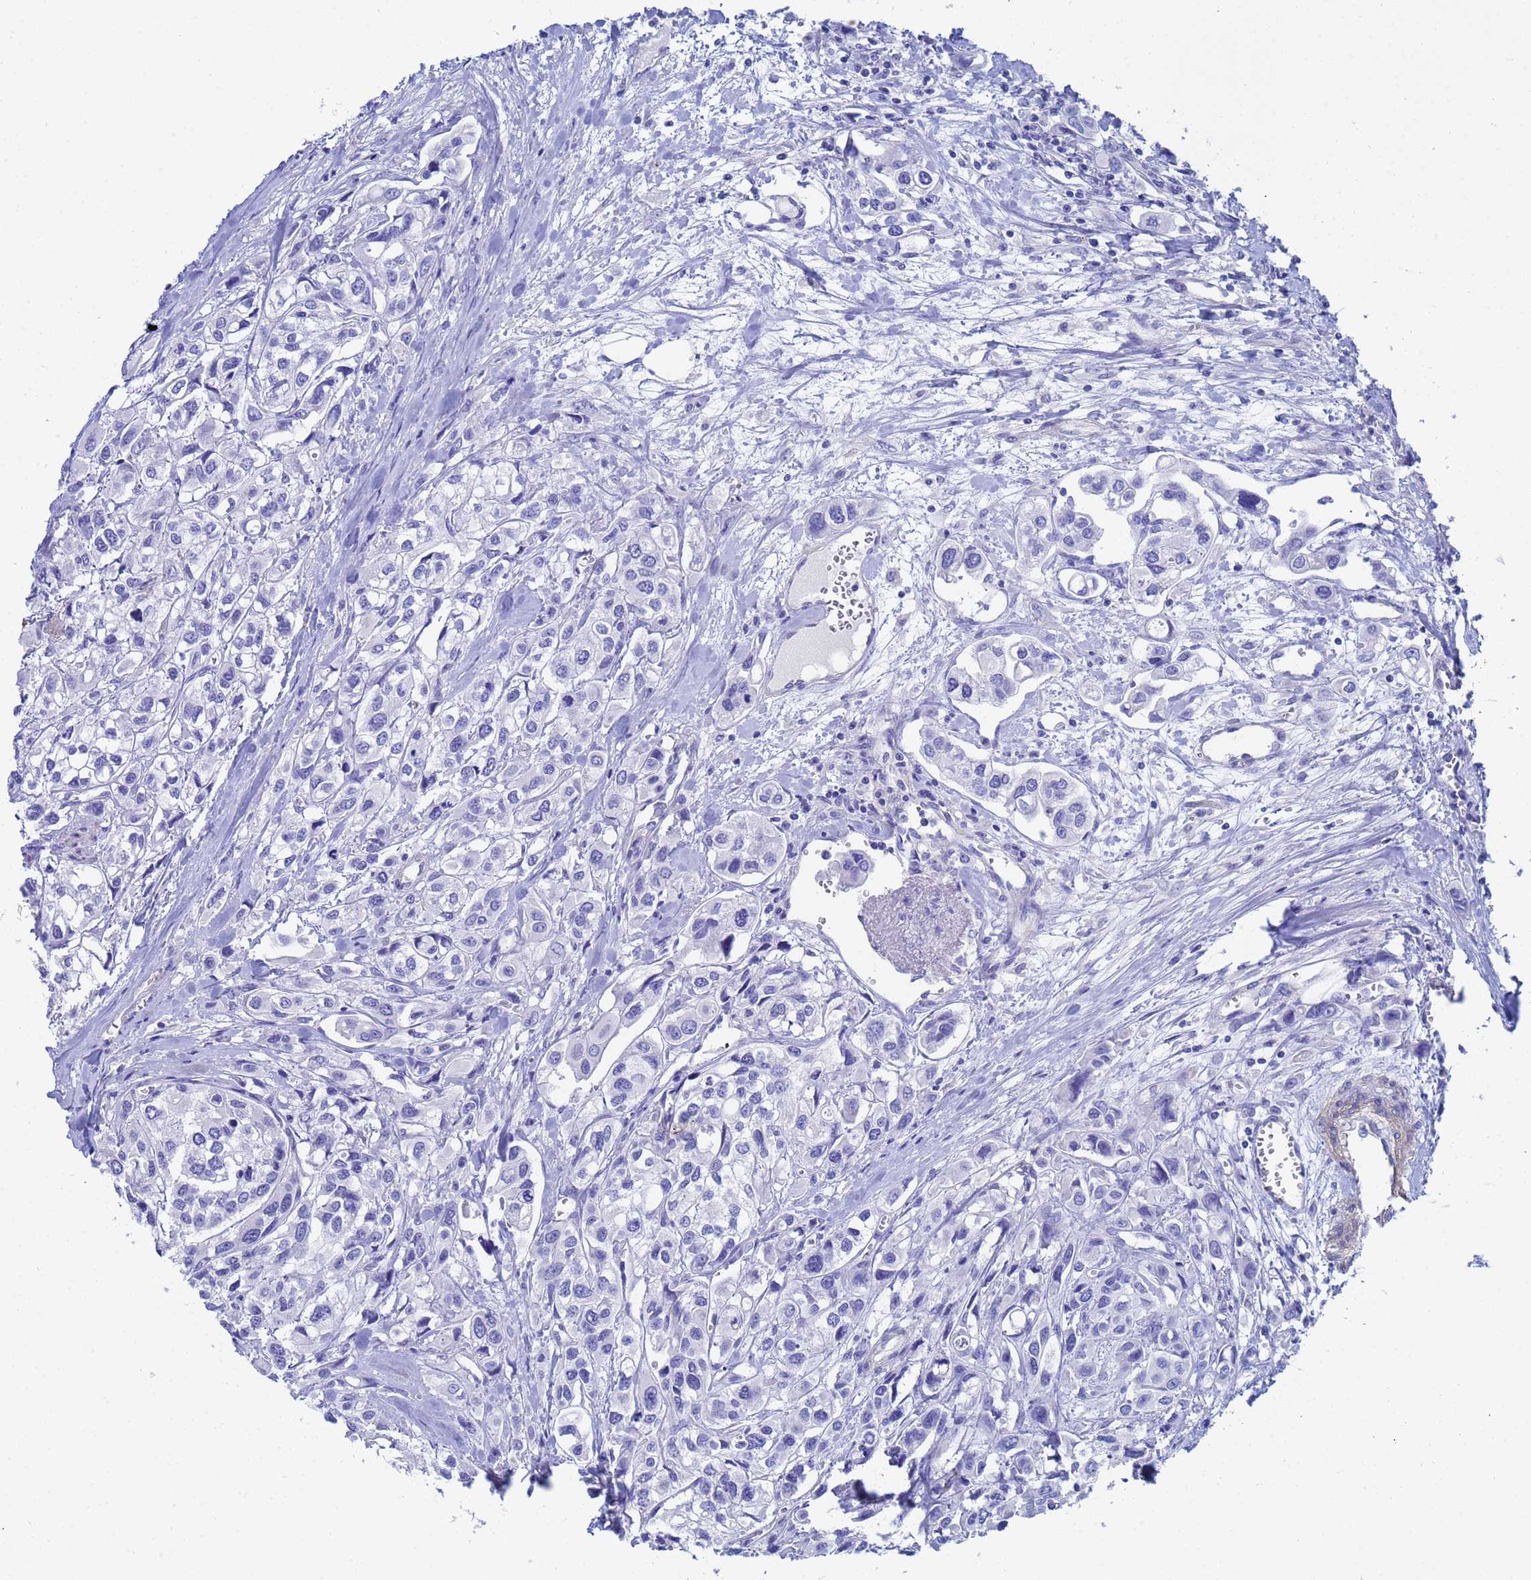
{"staining": {"intensity": "negative", "quantity": "none", "location": "none"}, "tissue": "urothelial cancer", "cell_type": "Tumor cells", "image_type": "cancer", "snomed": [{"axis": "morphology", "description": "Urothelial carcinoma, High grade"}, {"axis": "topography", "description": "Urinary bladder"}], "caption": "Immunohistochemistry (IHC) photomicrograph of neoplastic tissue: human high-grade urothelial carcinoma stained with DAB (3,3'-diaminobenzidine) demonstrates no significant protein staining in tumor cells.", "gene": "CST4", "patient": {"sex": "male", "age": 67}}